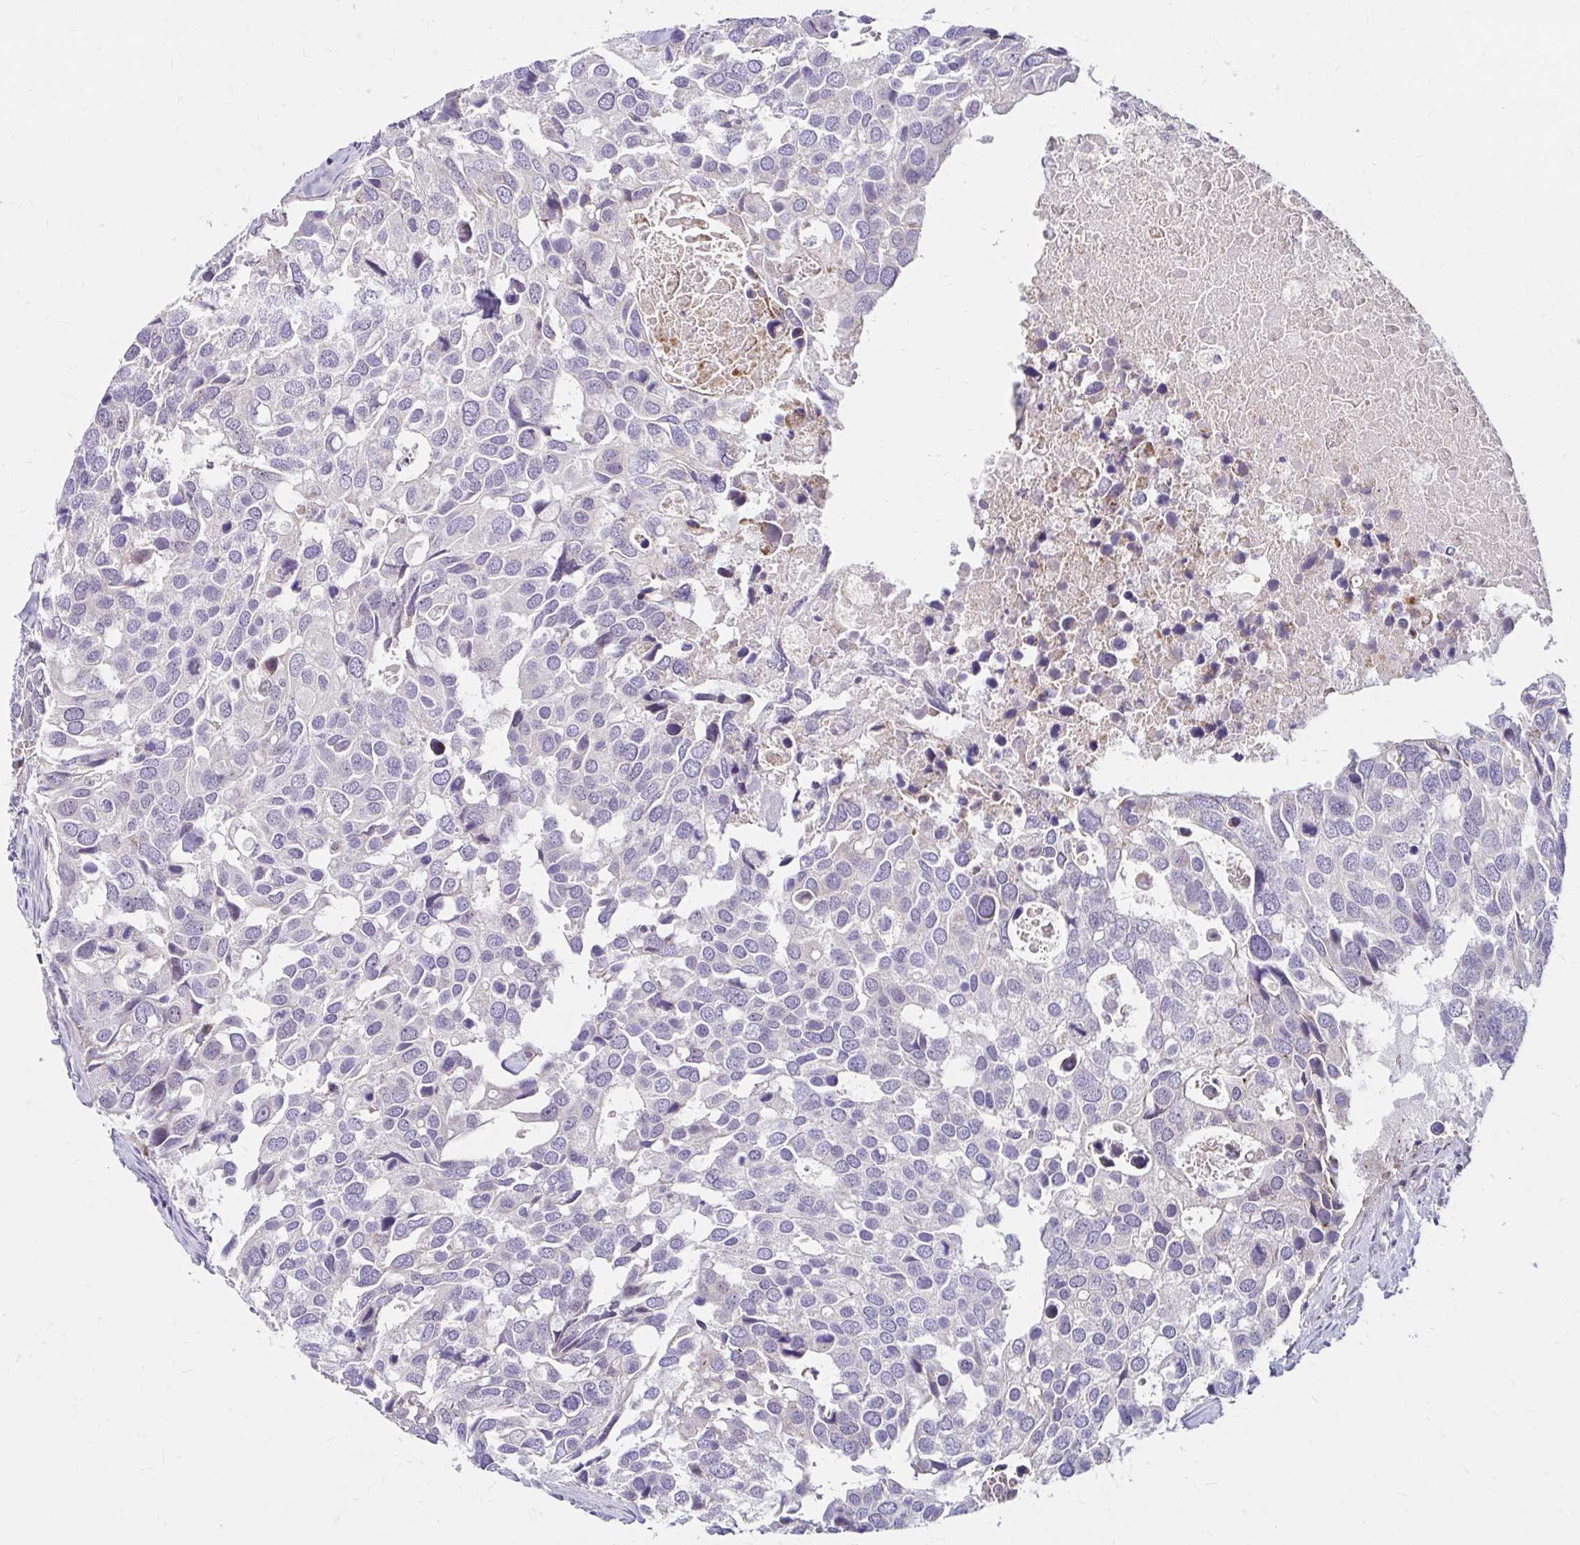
{"staining": {"intensity": "negative", "quantity": "none", "location": "none"}, "tissue": "breast cancer", "cell_type": "Tumor cells", "image_type": "cancer", "snomed": [{"axis": "morphology", "description": "Duct carcinoma"}, {"axis": "topography", "description": "Breast"}], "caption": "The image displays no significant staining in tumor cells of intraductal carcinoma (breast).", "gene": "GUCY1A1", "patient": {"sex": "female", "age": 83}}